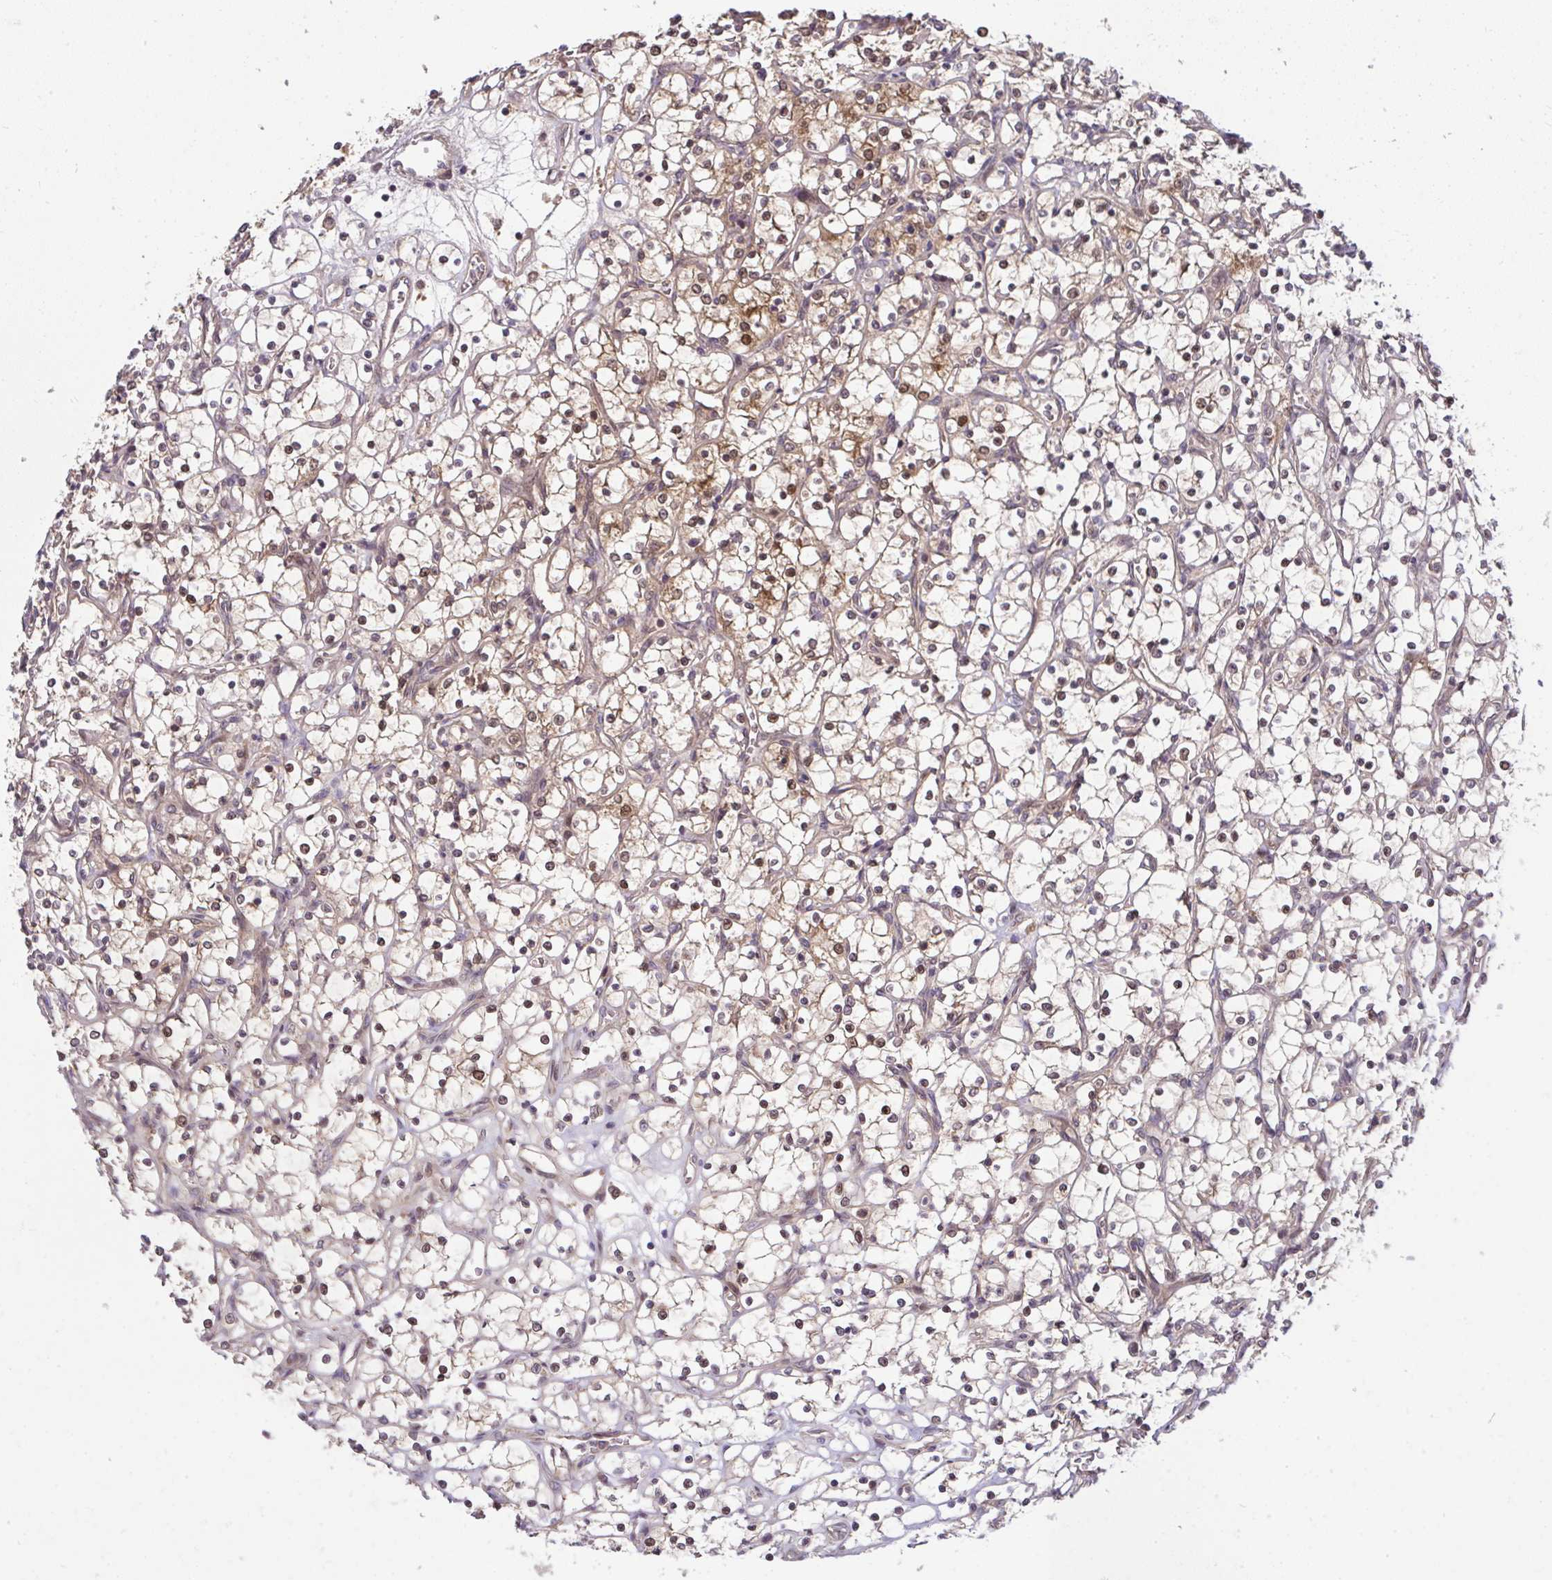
{"staining": {"intensity": "moderate", "quantity": ">75%", "location": "cytoplasmic/membranous,nuclear"}, "tissue": "renal cancer", "cell_type": "Tumor cells", "image_type": "cancer", "snomed": [{"axis": "morphology", "description": "Adenocarcinoma, NOS"}, {"axis": "topography", "description": "Kidney"}], "caption": "Tumor cells reveal medium levels of moderate cytoplasmic/membranous and nuclear staining in about >75% of cells in human renal cancer (adenocarcinoma).", "gene": "RDH14", "patient": {"sex": "female", "age": 69}}